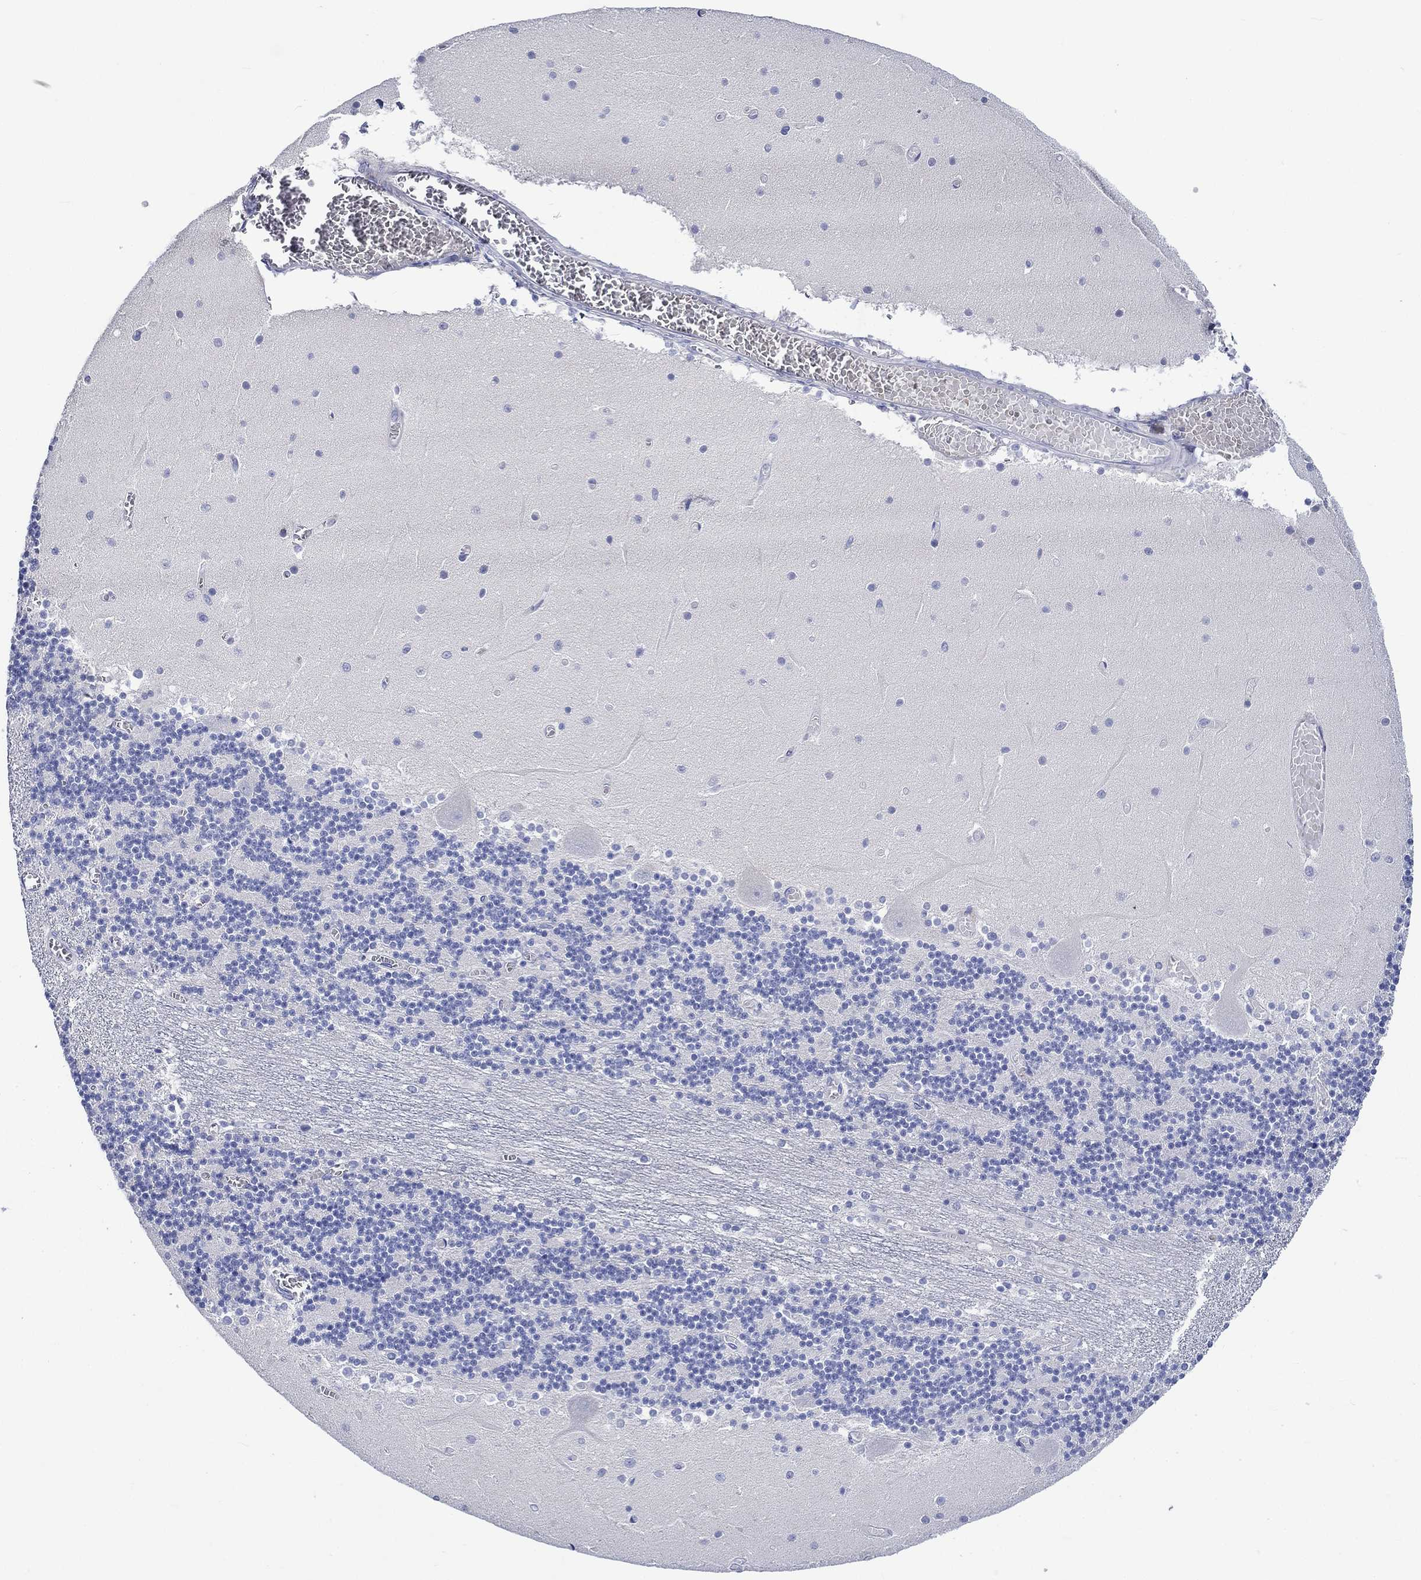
{"staining": {"intensity": "negative", "quantity": "none", "location": "none"}, "tissue": "cerebellum", "cell_type": "Cells in granular layer", "image_type": "normal", "snomed": [{"axis": "morphology", "description": "Normal tissue, NOS"}, {"axis": "topography", "description": "Cerebellum"}], "caption": "An IHC photomicrograph of normal cerebellum is shown. There is no staining in cells in granular layer of cerebellum.", "gene": "NRIP3", "patient": {"sex": "female", "age": 28}}